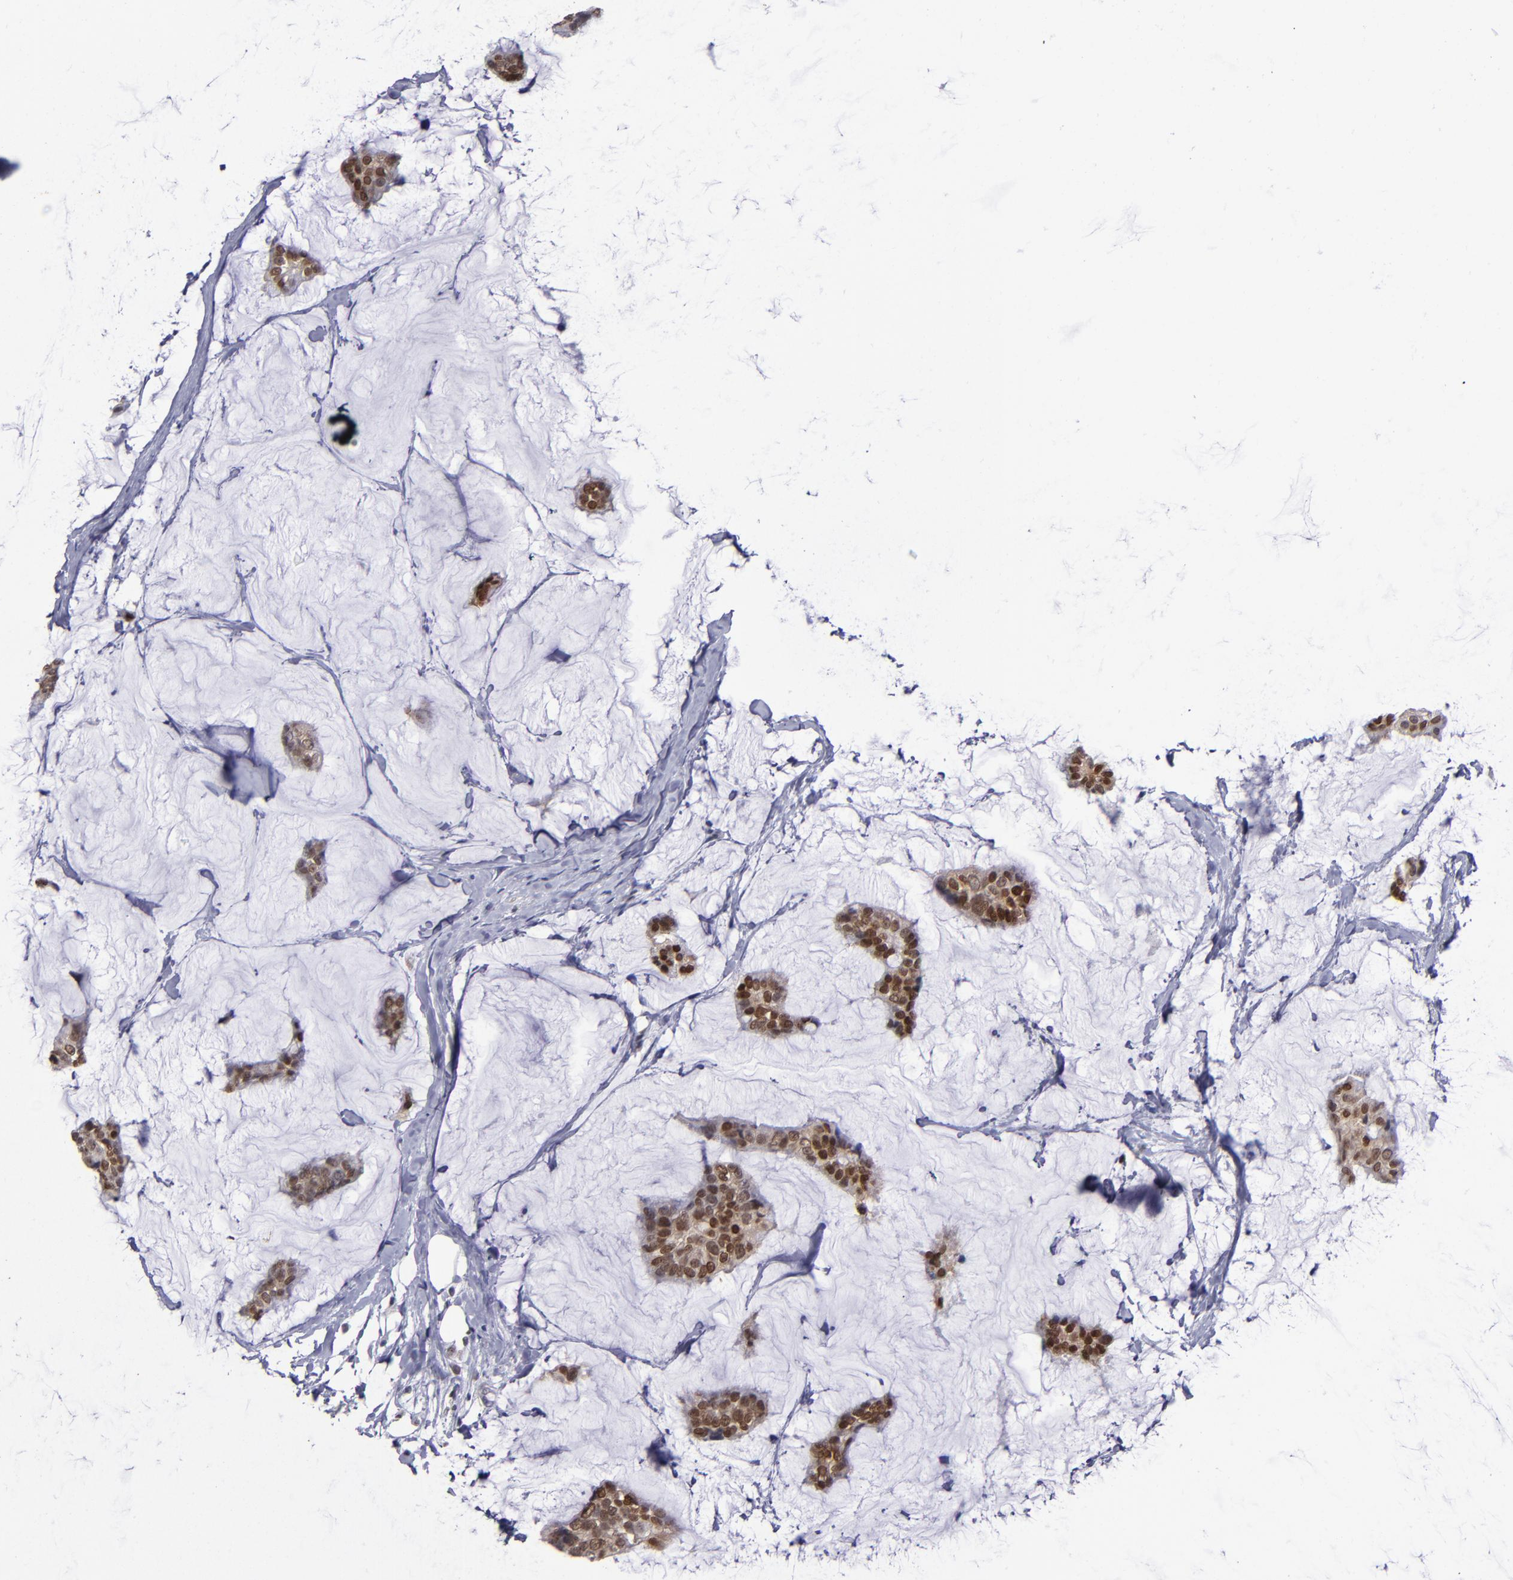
{"staining": {"intensity": "strong", "quantity": ">75%", "location": "cytoplasmic/membranous,nuclear"}, "tissue": "breast cancer", "cell_type": "Tumor cells", "image_type": "cancer", "snomed": [{"axis": "morphology", "description": "Duct carcinoma"}, {"axis": "topography", "description": "Breast"}], "caption": "IHC (DAB) staining of breast cancer displays strong cytoplasmic/membranous and nuclear protein expression in approximately >75% of tumor cells. The protein of interest is shown in brown color, while the nuclei are stained blue.", "gene": "MGMT", "patient": {"sex": "female", "age": 93}}